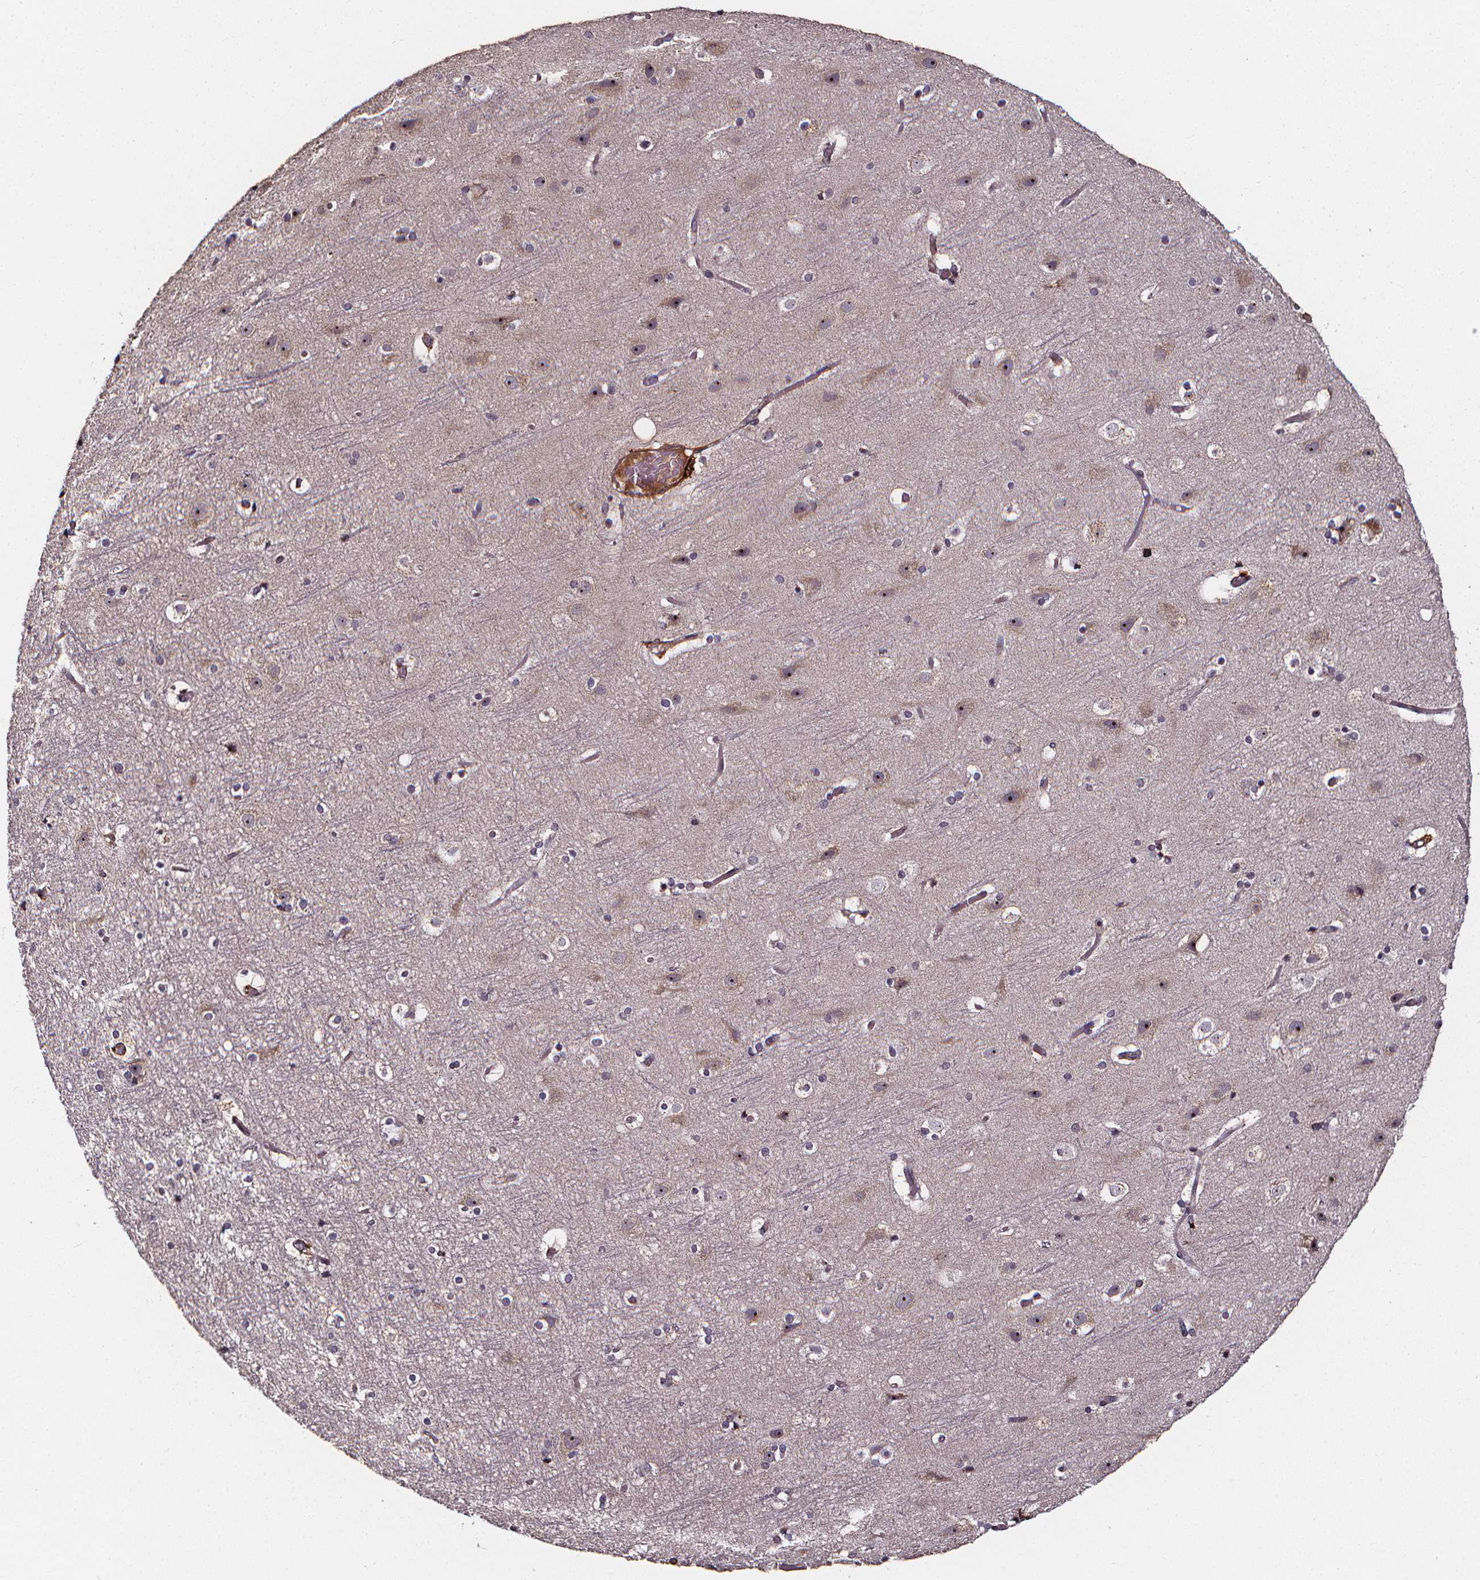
{"staining": {"intensity": "weak", "quantity": ">75%", "location": "cytoplasmic/membranous"}, "tissue": "cerebral cortex", "cell_type": "Endothelial cells", "image_type": "normal", "snomed": [{"axis": "morphology", "description": "Normal tissue, NOS"}, {"axis": "topography", "description": "Cerebral cortex"}], "caption": "Protein expression analysis of benign cerebral cortex demonstrates weak cytoplasmic/membranous positivity in approximately >75% of endothelial cells.", "gene": "AEBP1", "patient": {"sex": "female", "age": 52}}